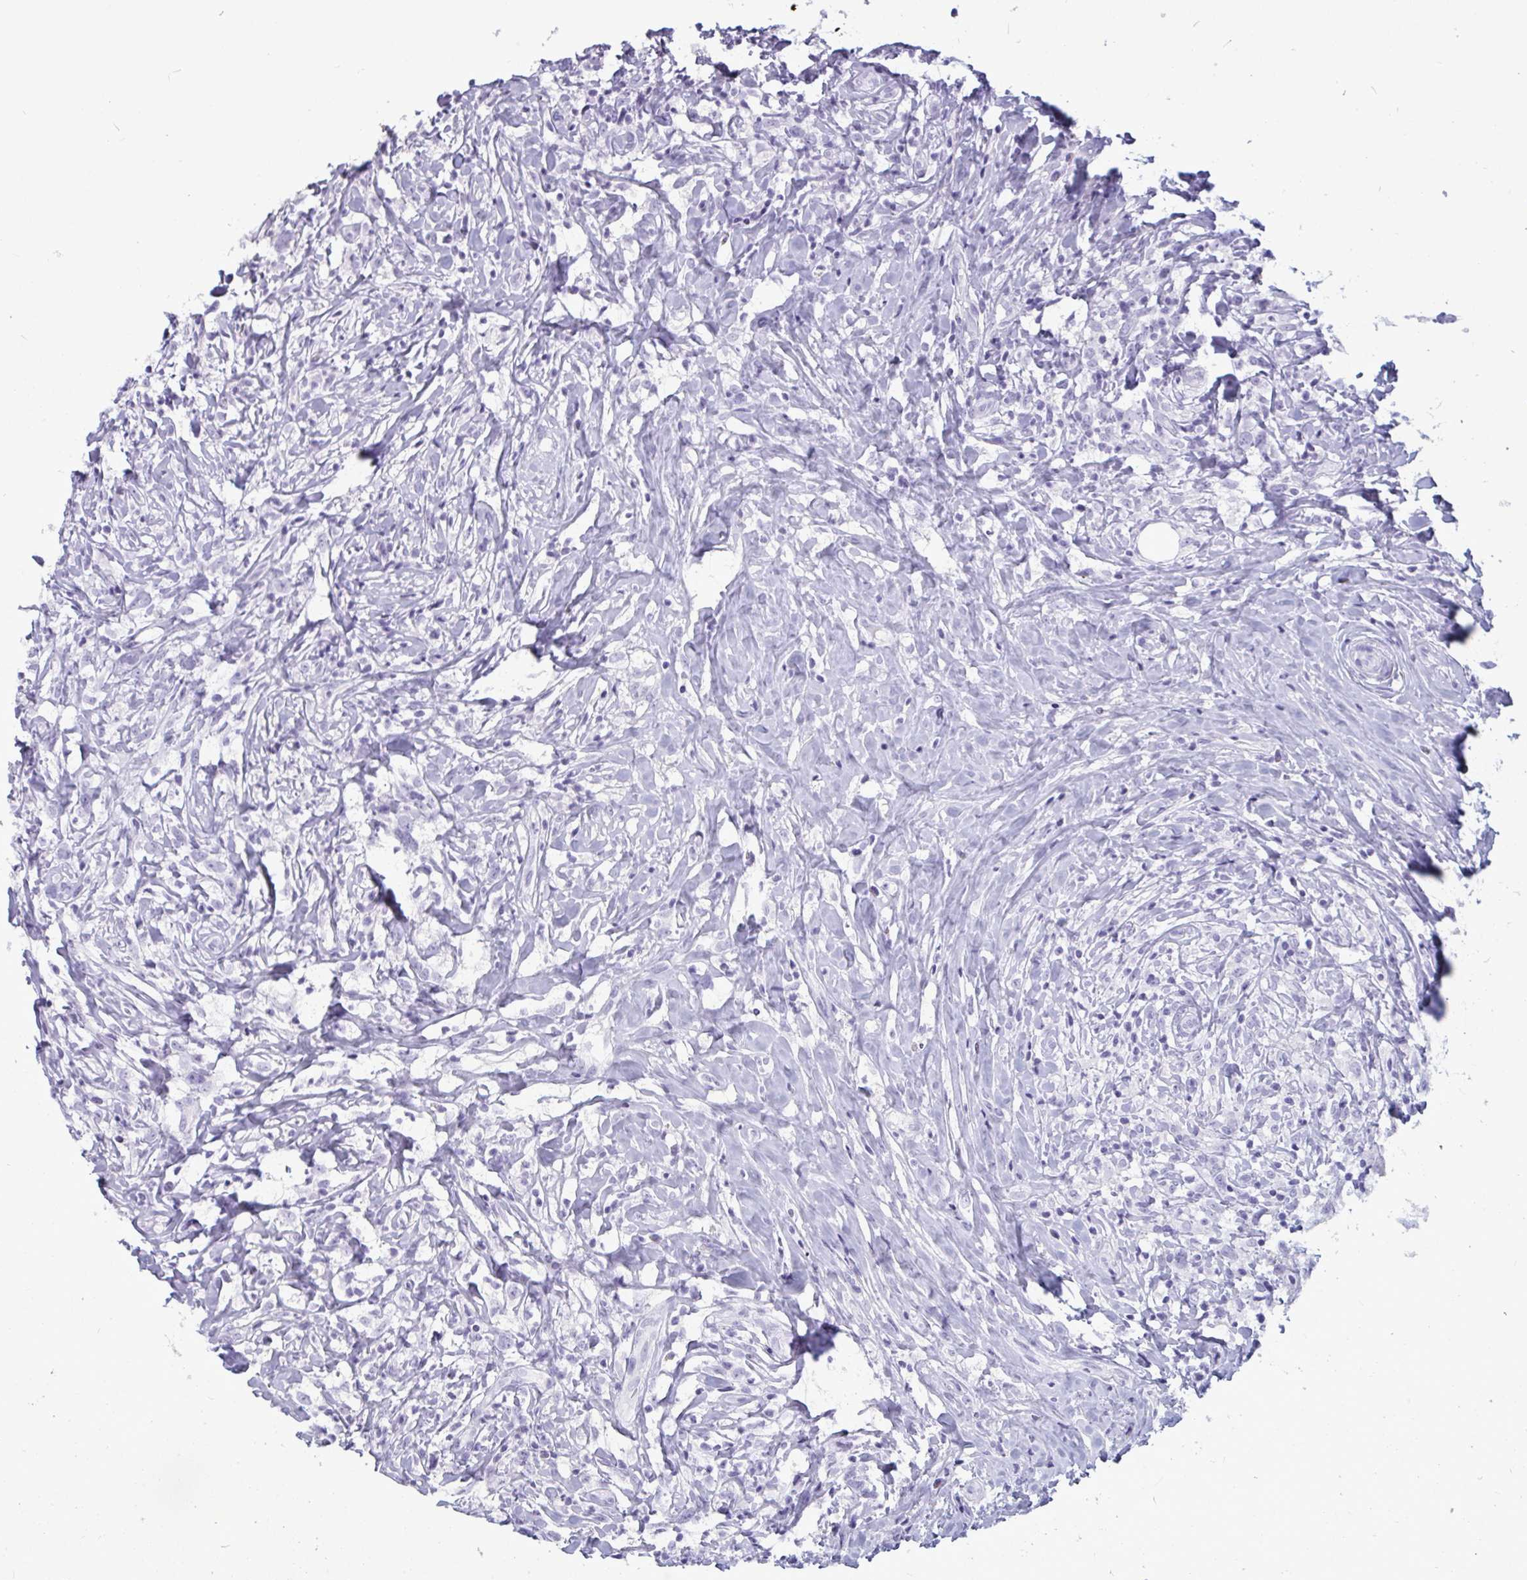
{"staining": {"intensity": "negative", "quantity": "none", "location": "none"}, "tissue": "lymphoma", "cell_type": "Tumor cells", "image_type": "cancer", "snomed": [{"axis": "morphology", "description": "Hodgkin's disease, NOS"}, {"axis": "topography", "description": "No Tissue"}], "caption": "Human Hodgkin's disease stained for a protein using immunohistochemistry (IHC) exhibits no expression in tumor cells.", "gene": "BBS10", "patient": {"sex": "female", "age": 21}}